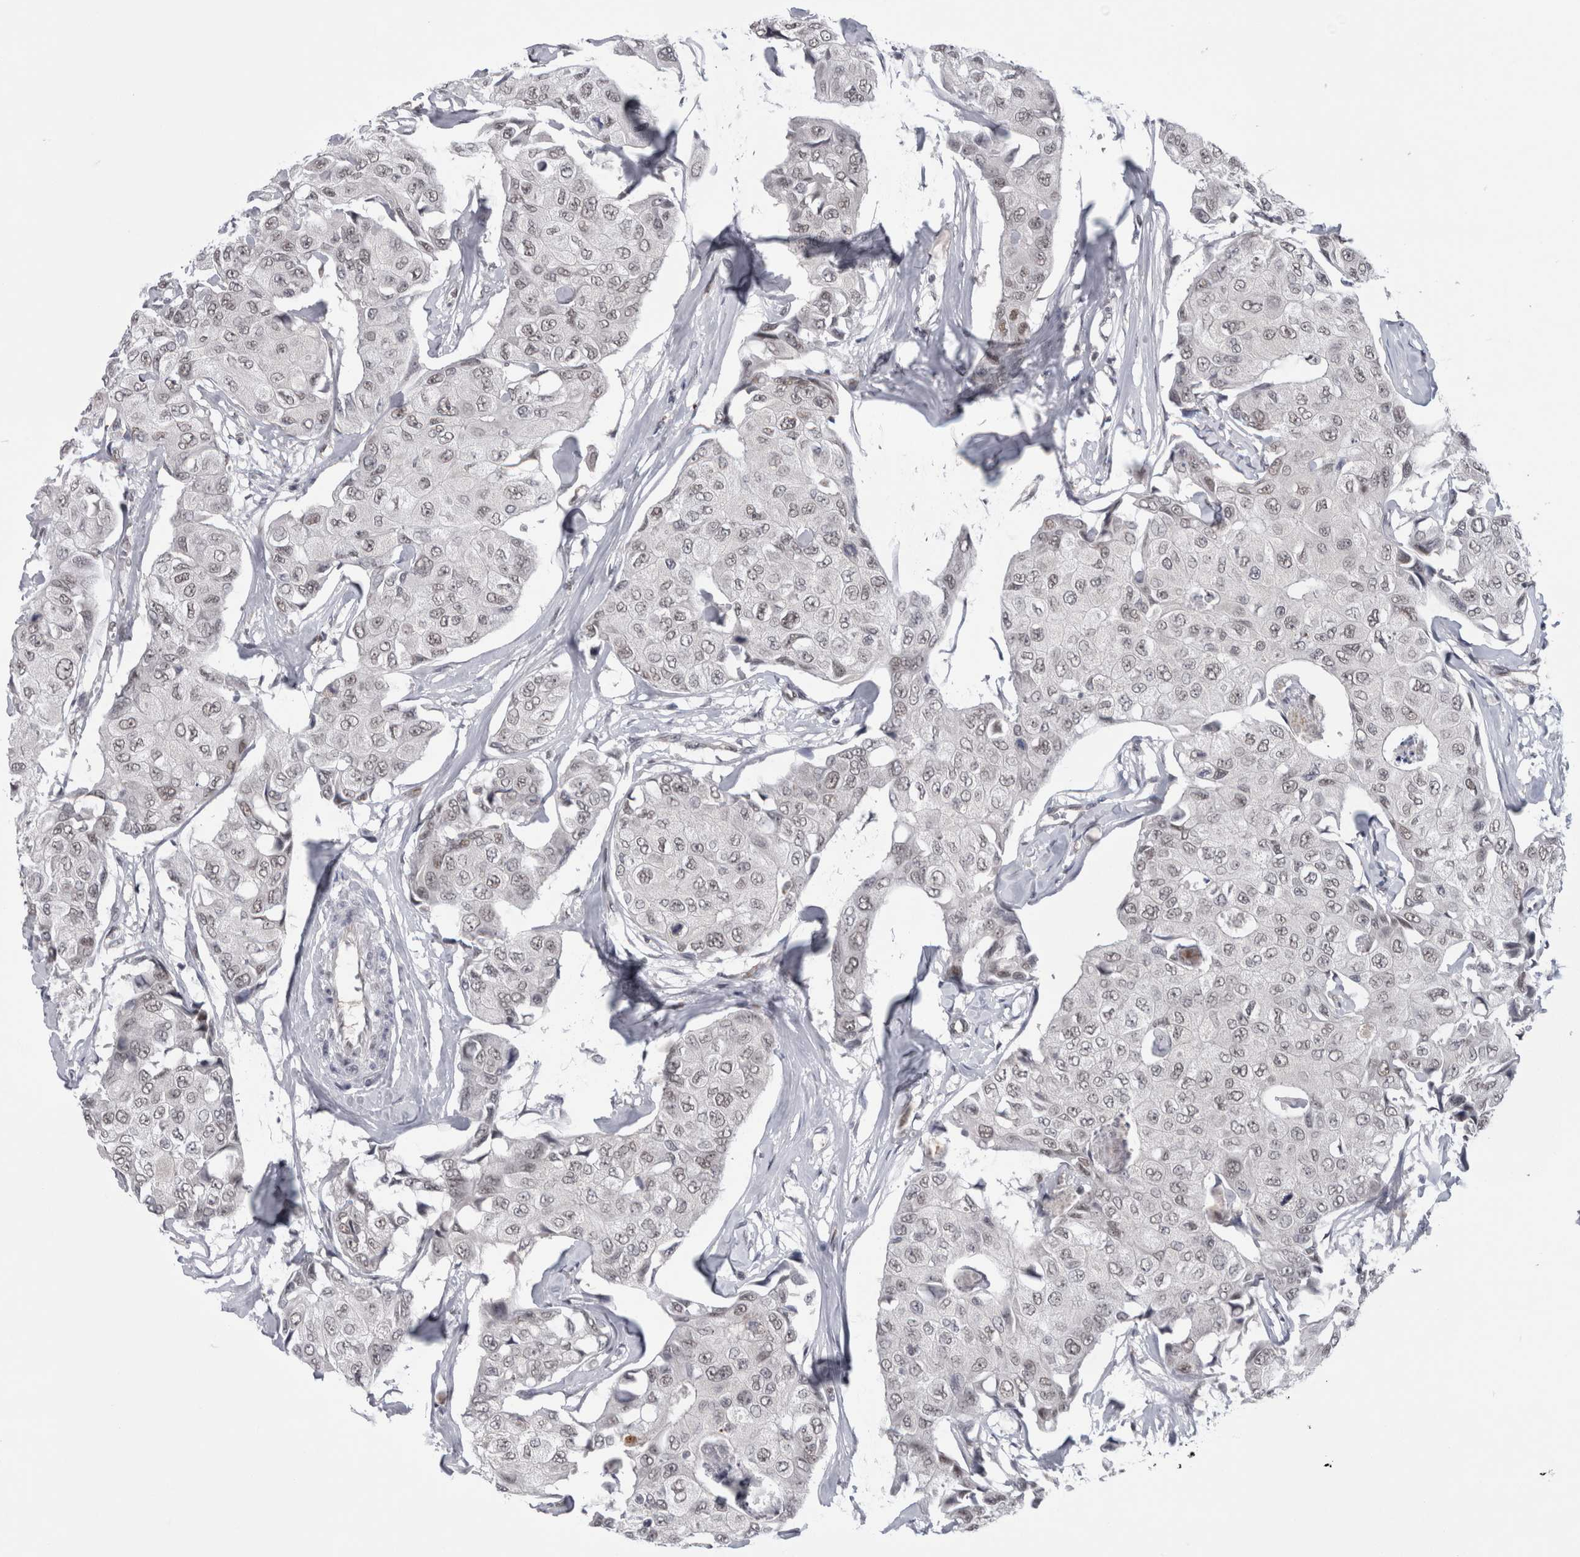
{"staining": {"intensity": "weak", "quantity": ">75%", "location": "nuclear"}, "tissue": "breast cancer", "cell_type": "Tumor cells", "image_type": "cancer", "snomed": [{"axis": "morphology", "description": "Duct carcinoma"}, {"axis": "topography", "description": "Breast"}], "caption": "Immunohistochemistry staining of breast cancer, which exhibits low levels of weak nuclear expression in about >75% of tumor cells indicating weak nuclear protein positivity. The staining was performed using DAB (brown) for protein detection and nuclei were counterstained in hematoxylin (blue).", "gene": "PSMB2", "patient": {"sex": "female", "age": 80}}